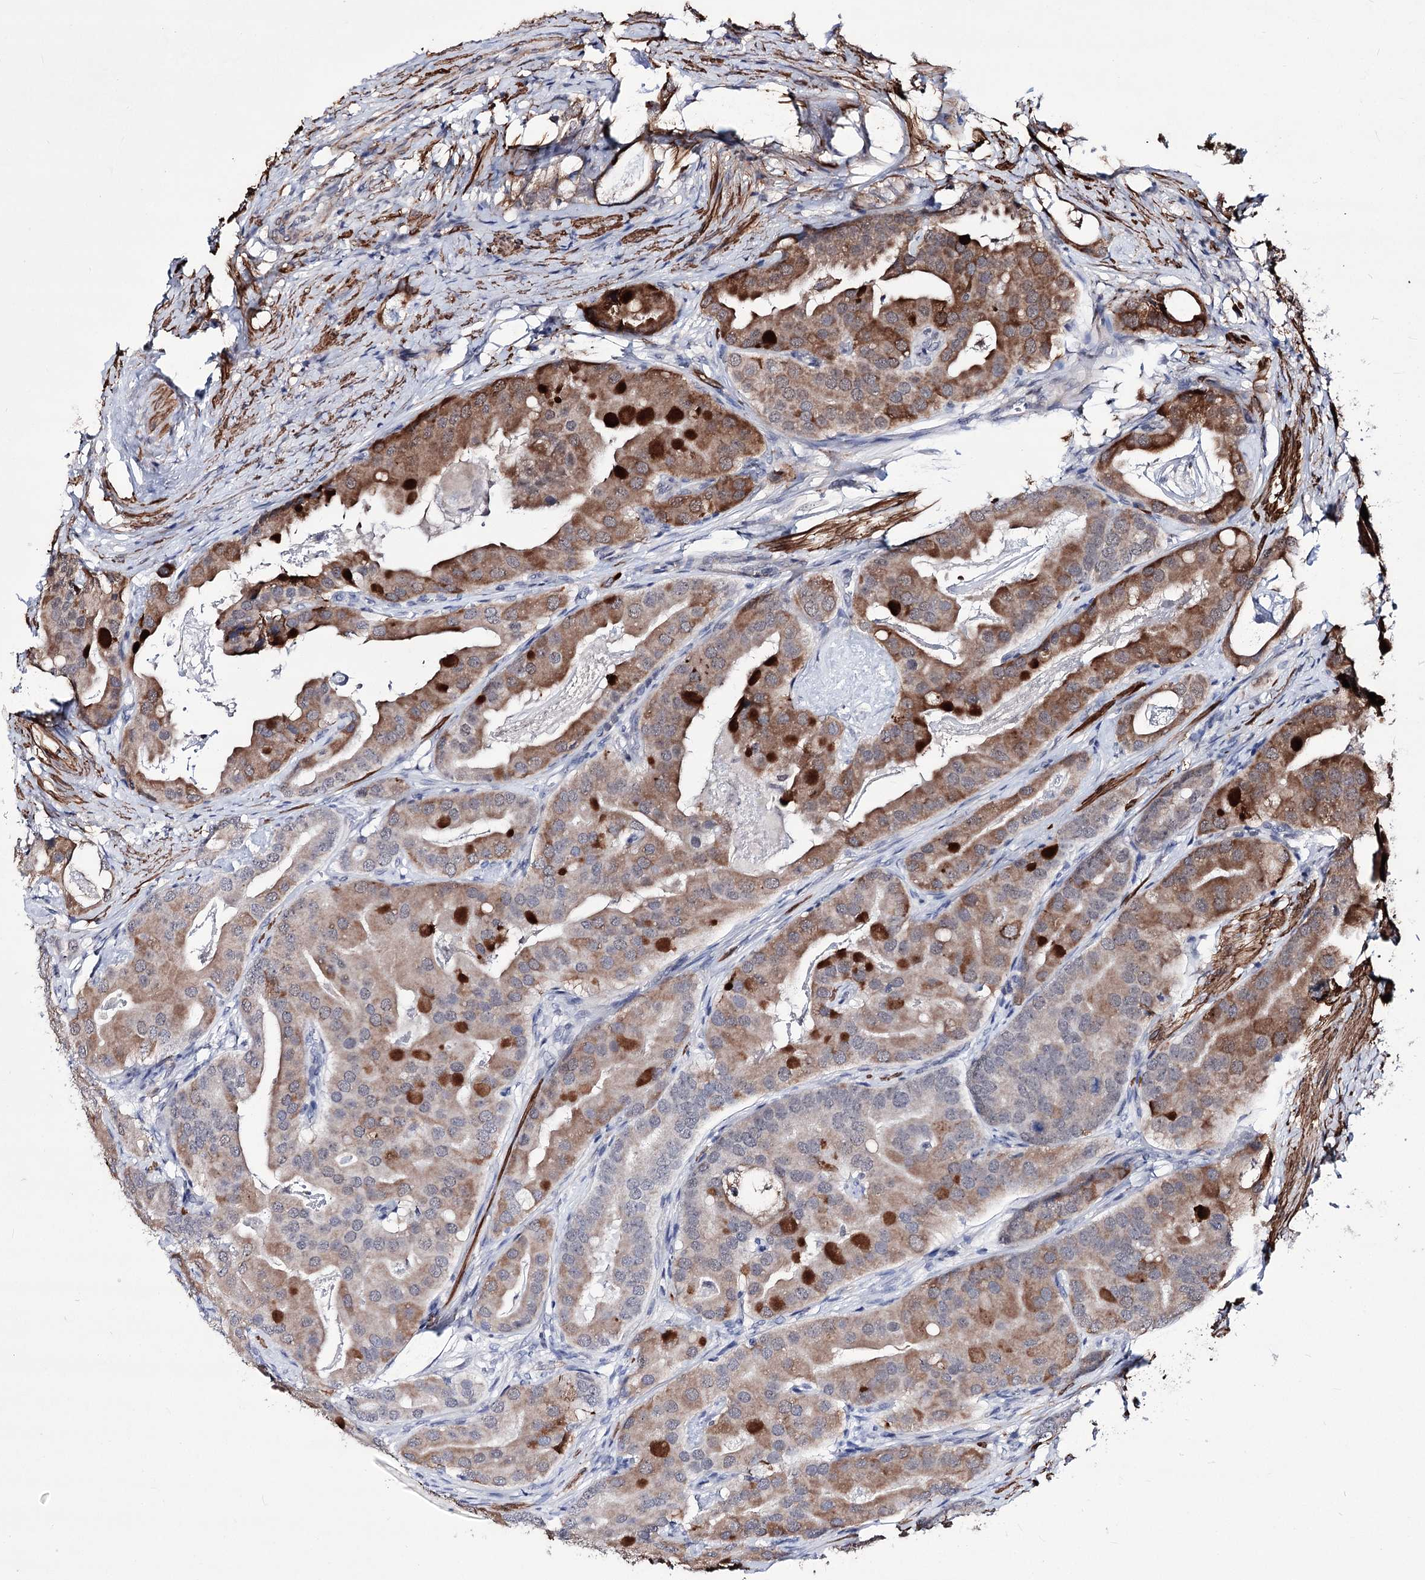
{"staining": {"intensity": "moderate", "quantity": "25%-75%", "location": "cytoplasmic/membranous"}, "tissue": "prostate cancer", "cell_type": "Tumor cells", "image_type": "cancer", "snomed": [{"axis": "morphology", "description": "Adenocarcinoma, Low grade"}, {"axis": "topography", "description": "Prostate"}], "caption": "Prostate adenocarcinoma (low-grade) stained for a protein reveals moderate cytoplasmic/membranous positivity in tumor cells.", "gene": "PPRC1", "patient": {"sex": "male", "age": 71}}